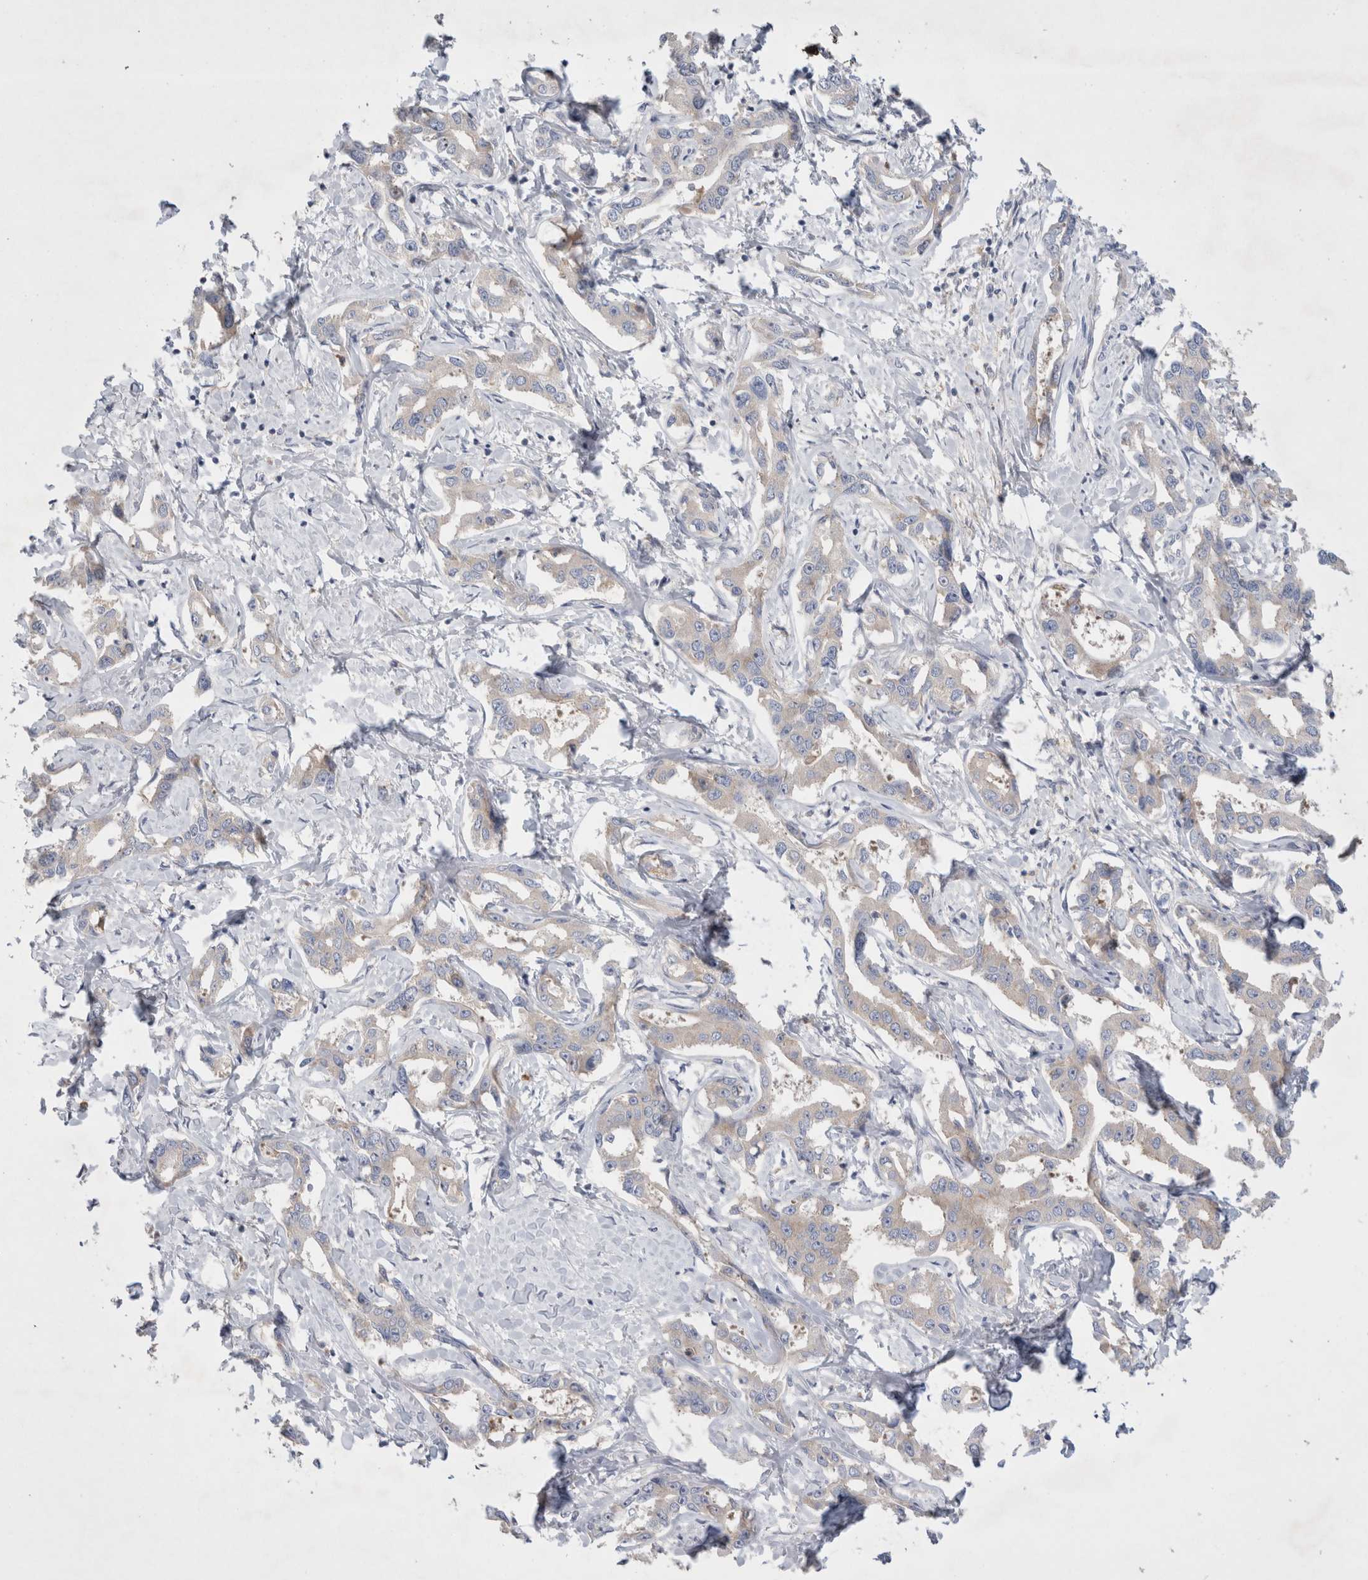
{"staining": {"intensity": "weak", "quantity": "<25%", "location": "cytoplasmic/membranous"}, "tissue": "liver cancer", "cell_type": "Tumor cells", "image_type": "cancer", "snomed": [{"axis": "morphology", "description": "Cholangiocarcinoma"}, {"axis": "topography", "description": "Liver"}], "caption": "Liver cancer stained for a protein using IHC reveals no staining tumor cells.", "gene": "RBM12B", "patient": {"sex": "male", "age": 59}}